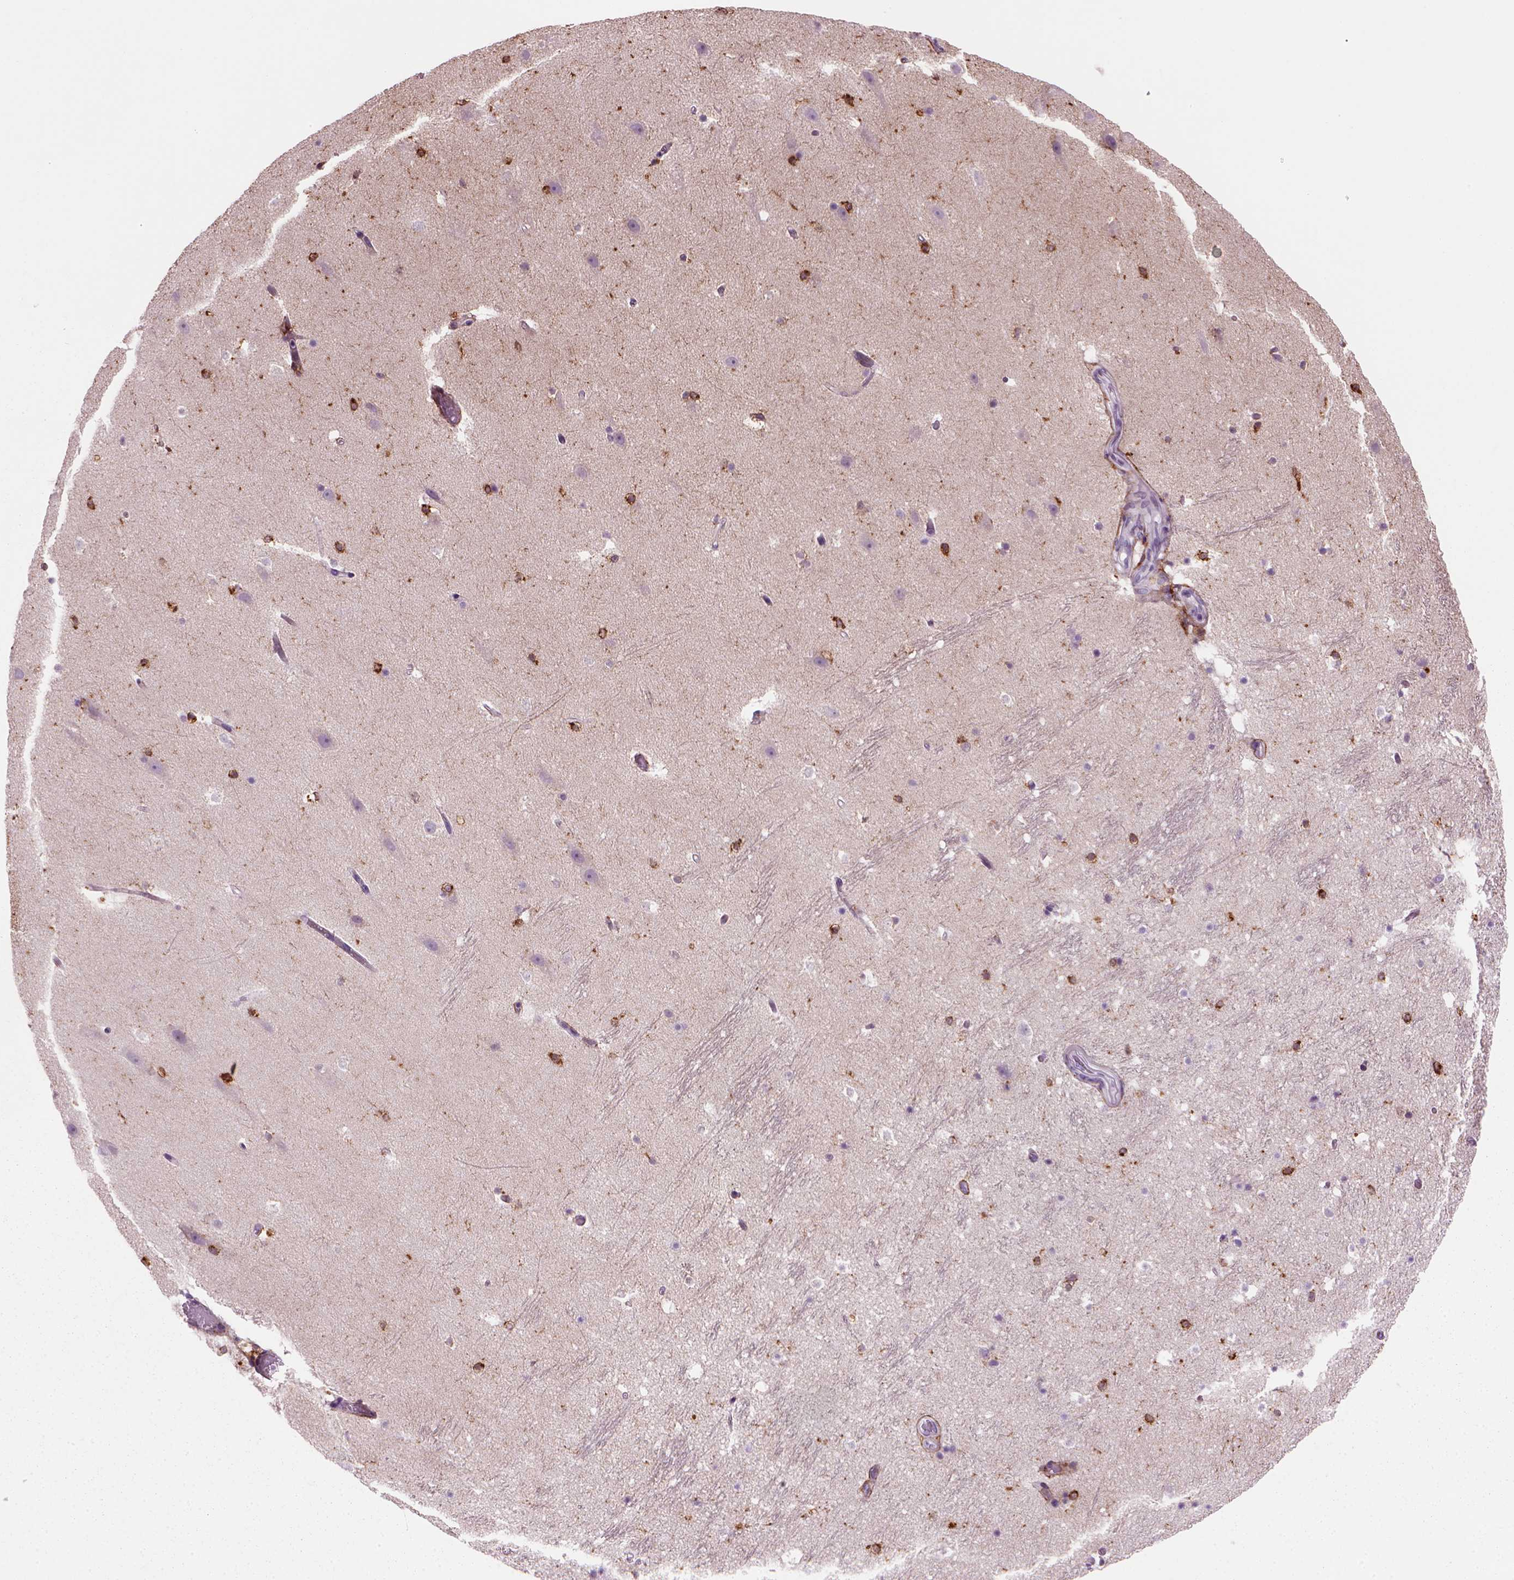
{"staining": {"intensity": "strong", "quantity": "<25%", "location": "cytoplasmic/membranous,nuclear"}, "tissue": "hippocampus", "cell_type": "Glial cells", "image_type": "normal", "snomed": [{"axis": "morphology", "description": "Normal tissue, NOS"}, {"axis": "topography", "description": "Hippocampus"}], "caption": "Brown immunohistochemical staining in normal hippocampus displays strong cytoplasmic/membranous,nuclear positivity in about <25% of glial cells.", "gene": "MARCKS", "patient": {"sex": "male", "age": 26}}